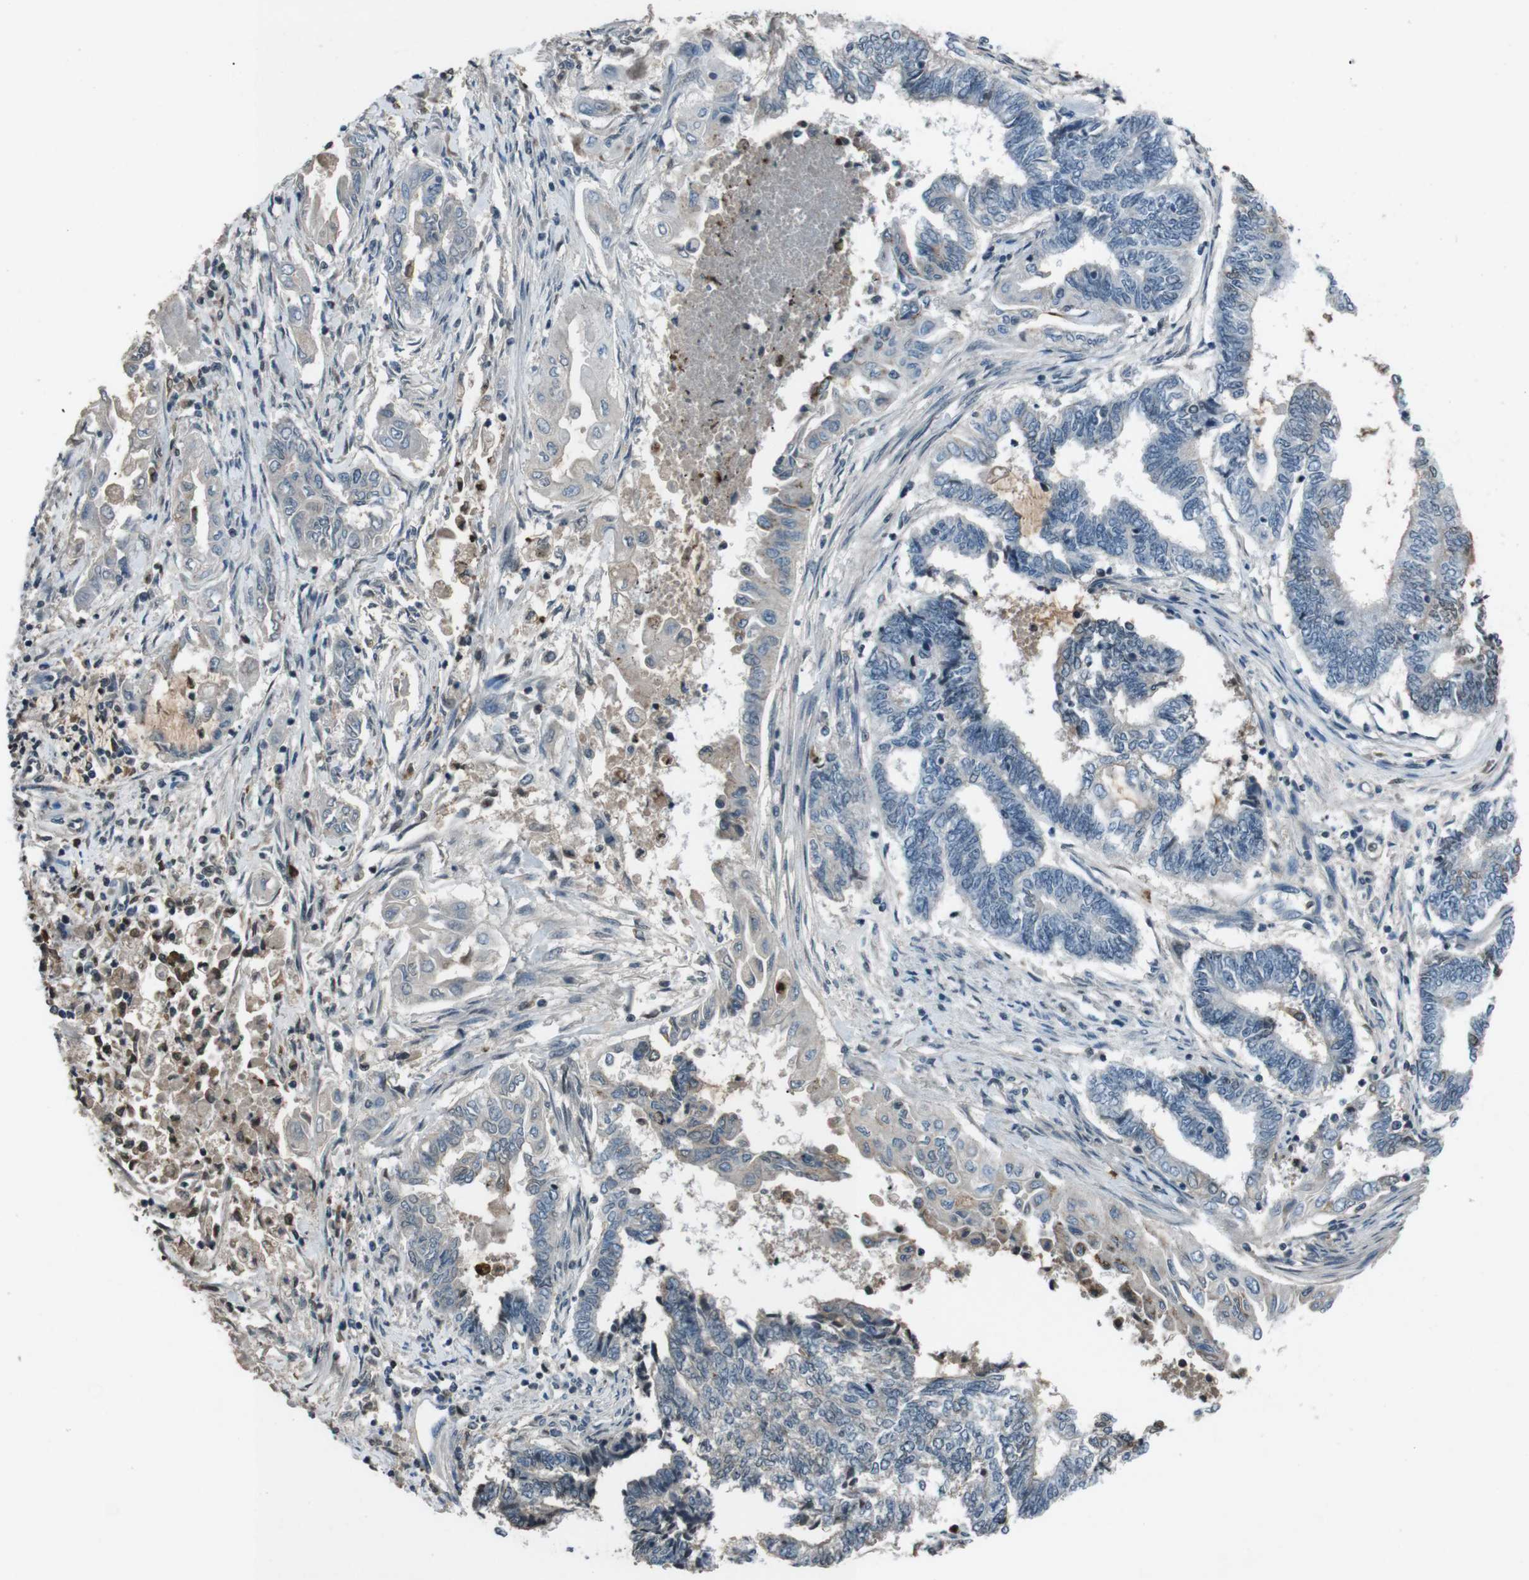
{"staining": {"intensity": "negative", "quantity": "none", "location": "none"}, "tissue": "endometrial cancer", "cell_type": "Tumor cells", "image_type": "cancer", "snomed": [{"axis": "morphology", "description": "Adenocarcinoma, NOS"}, {"axis": "topography", "description": "Uterus"}, {"axis": "topography", "description": "Endometrium"}], "caption": "Tumor cells are negative for brown protein staining in endometrial cancer (adenocarcinoma).", "gene": "UGT1A6", "patient": {"sex": "female", "age": 70}}